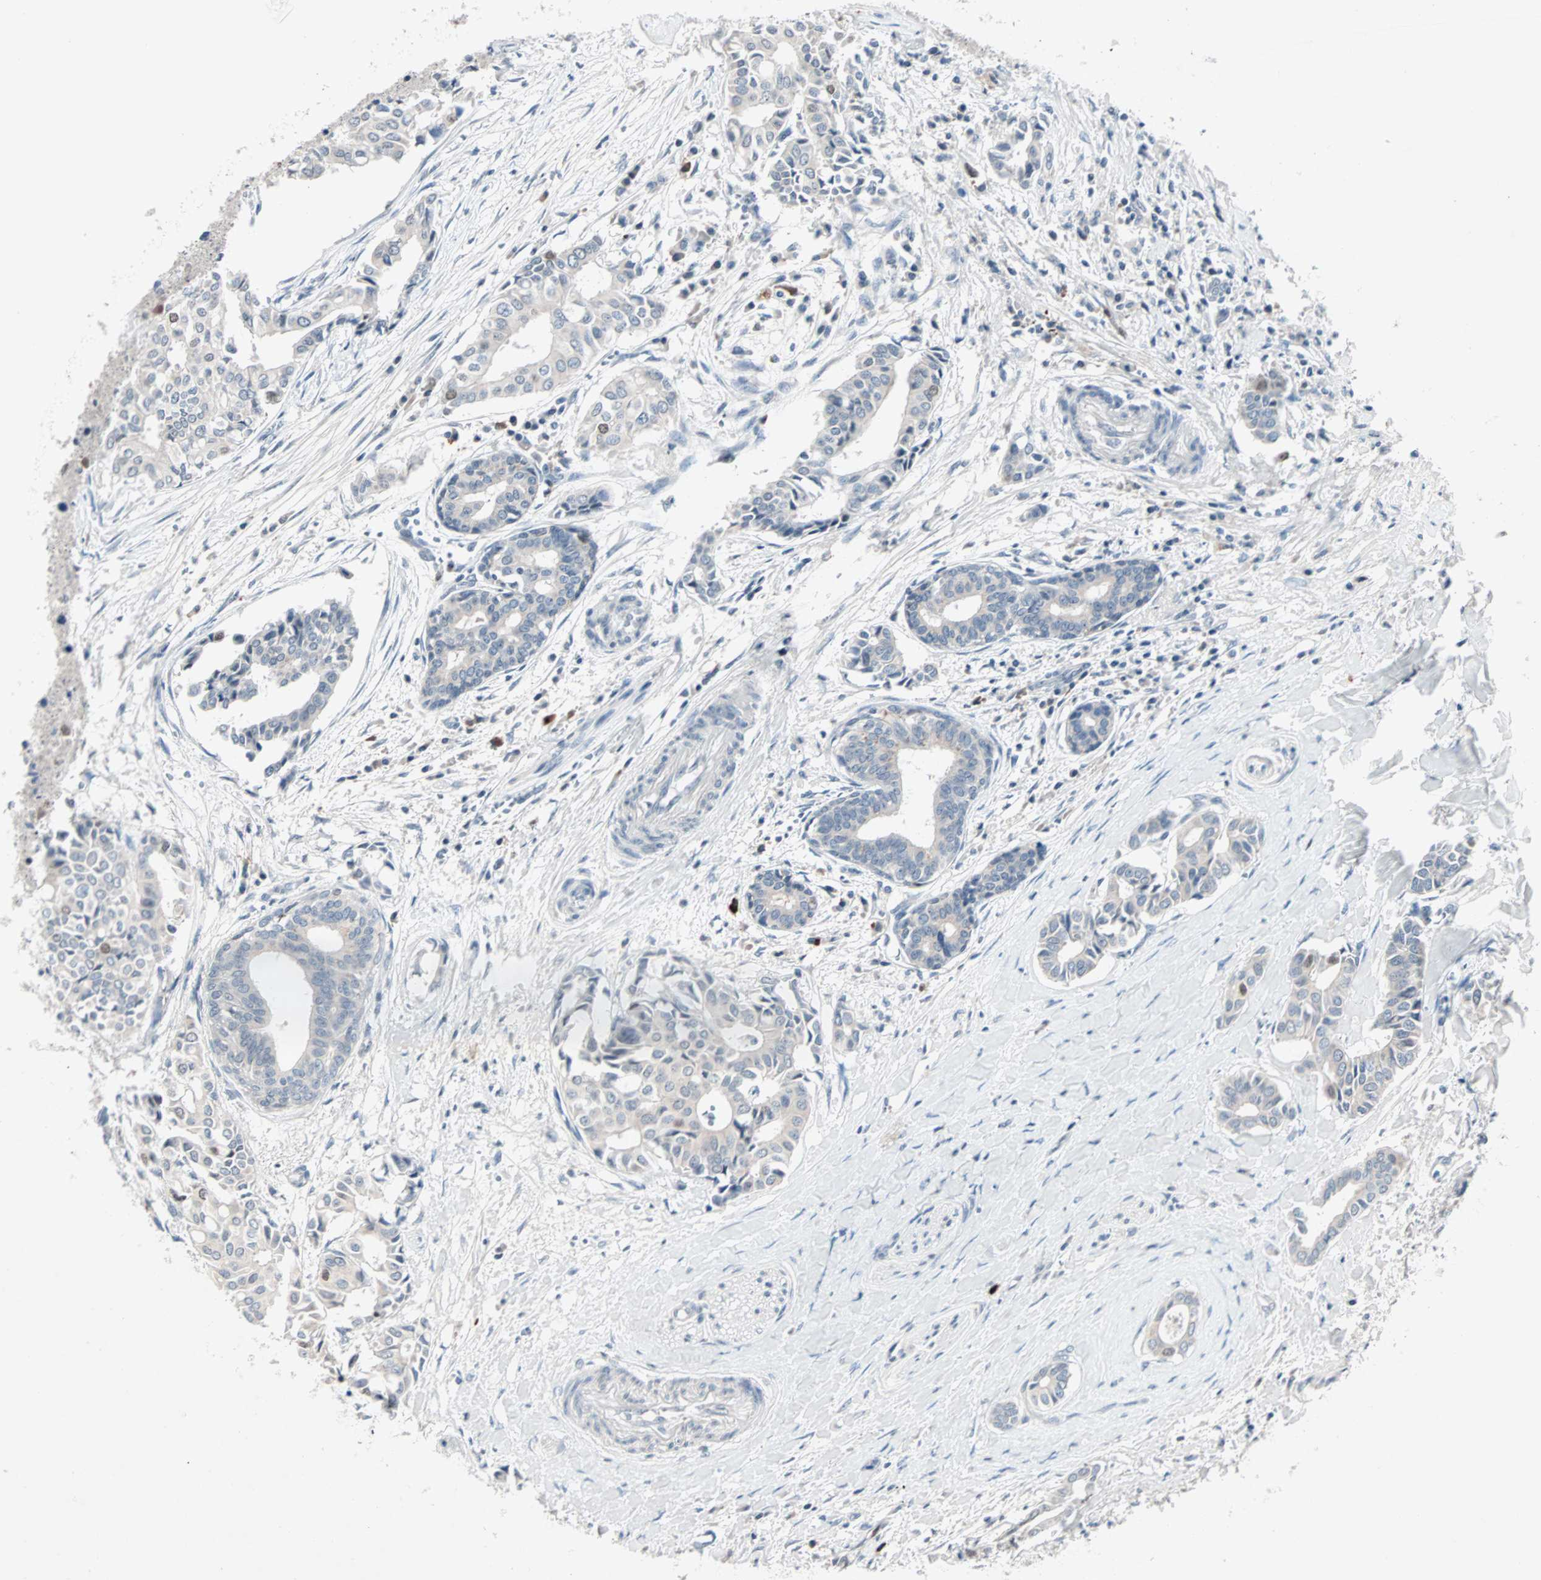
{"staining": {"intensity": "strong", "quantity": "<25%", "location": "nuclear"}, "tissue": "head and neck cancer", "cell_type": "Tumor cells", "image_type": "cancer", "snomed": [{"axis": "morphology", "description": "Adenocarcinoma, NOS"}, {"axis": "topography", "description": "Salivary gland"}, {"axis": "topography", "description": "Head-Neck"}], "caption": "Head and neck adenocarcinoma was stained to show a protein in brown. There is medium levels of strong nuclear expression in about <25% of tumor cells.", "gene": "CCNE2", "patient": {"sex": "female", "age": 59}}